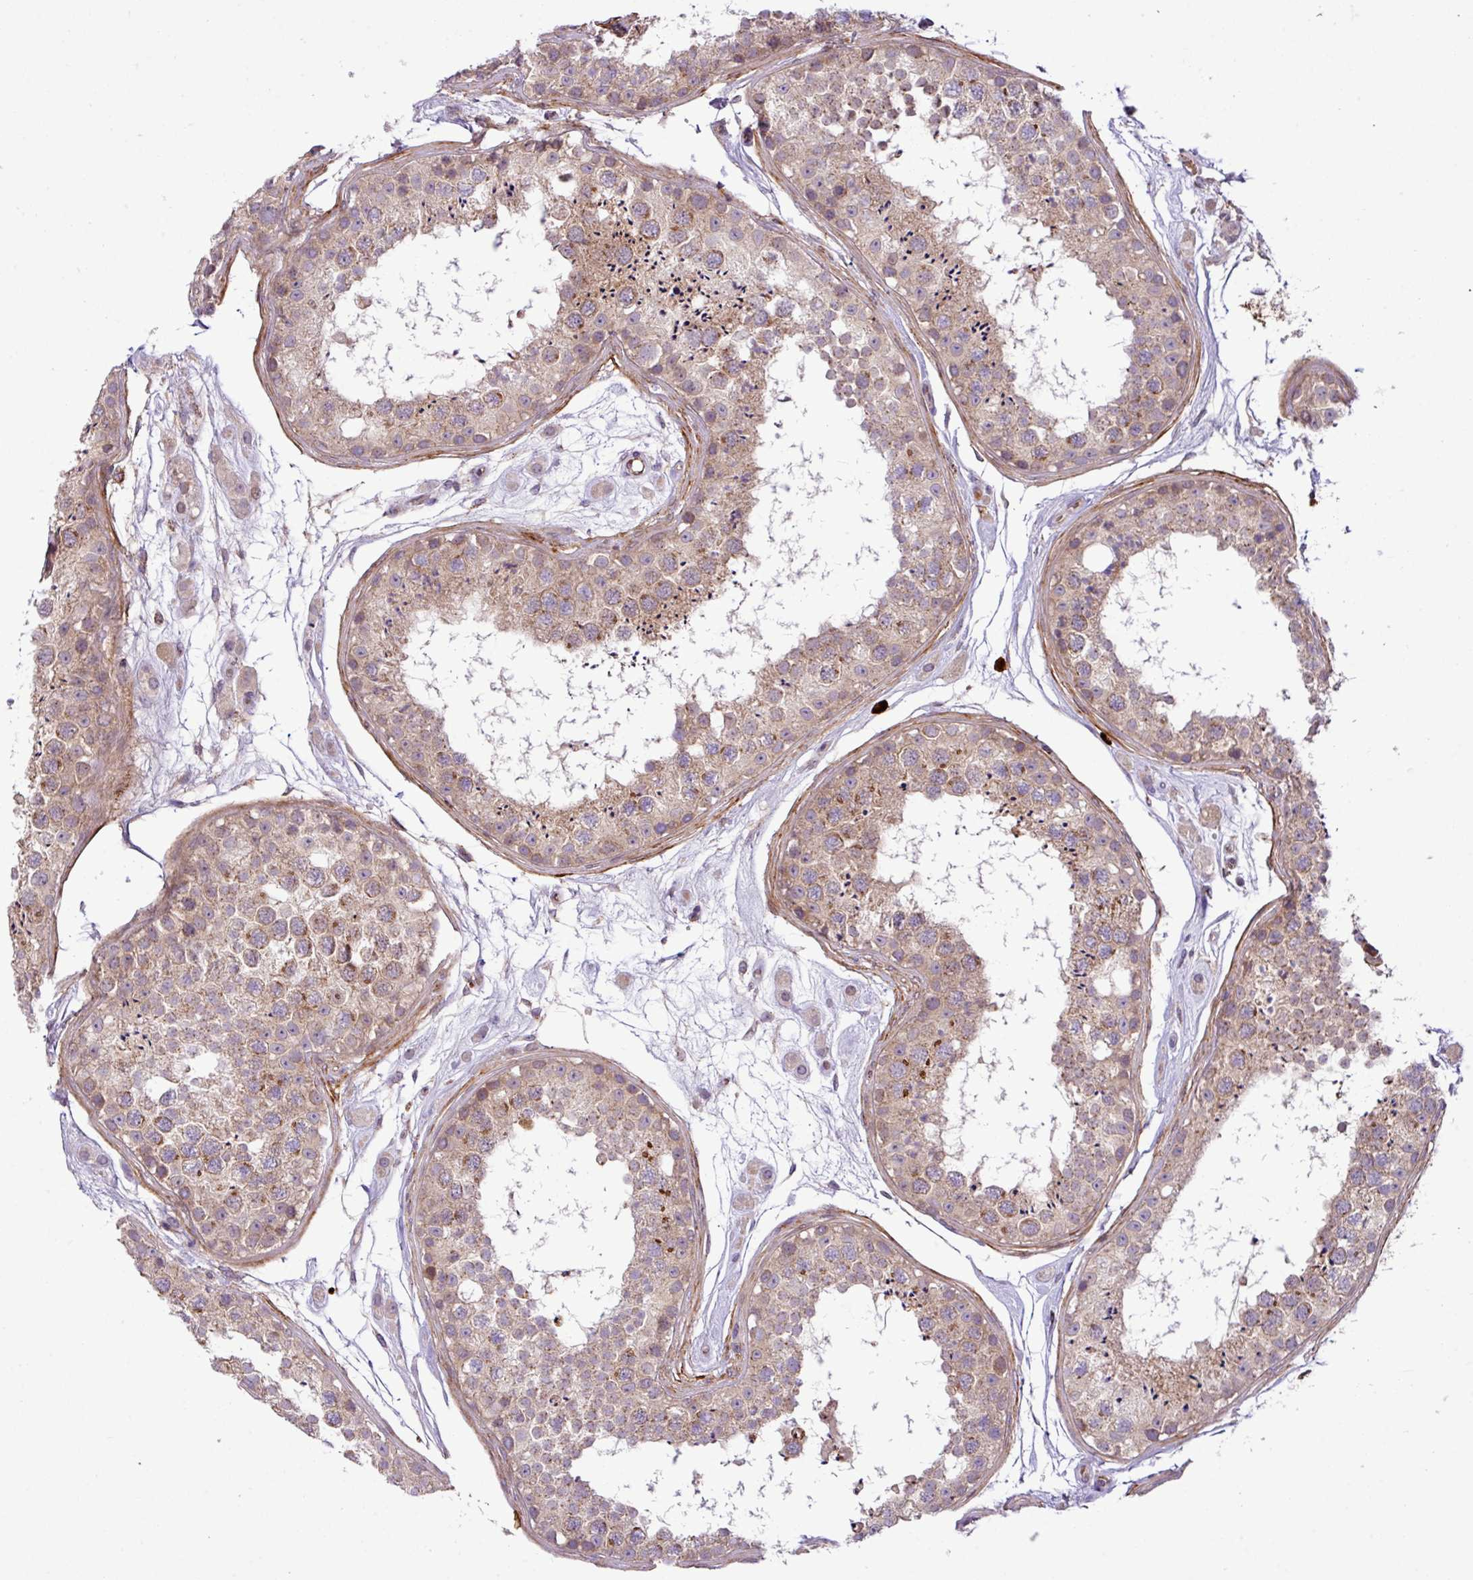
{"staining": {"intensity": "moderate", "quantity": "25%-75%", "location": "cytoplasmic/membranous"}, "tissue": "testis", "cell_type": "Cells in seminiferous ducts", "image_type": "normal", "snomed": [{"axis": "morphology", "description": "Normal tissue, NOS"}, {"axis": "topography", "description": "Testis"}], "caption": "This is a histology image of immunohistochemistry (IHC) staining of benign testis, which shows moderate staining in the cytoplasmic/membranous of cells in seminiferous ducts.", "gene": "ZNF569", "patient": {"sex": "male", "age": 25}}